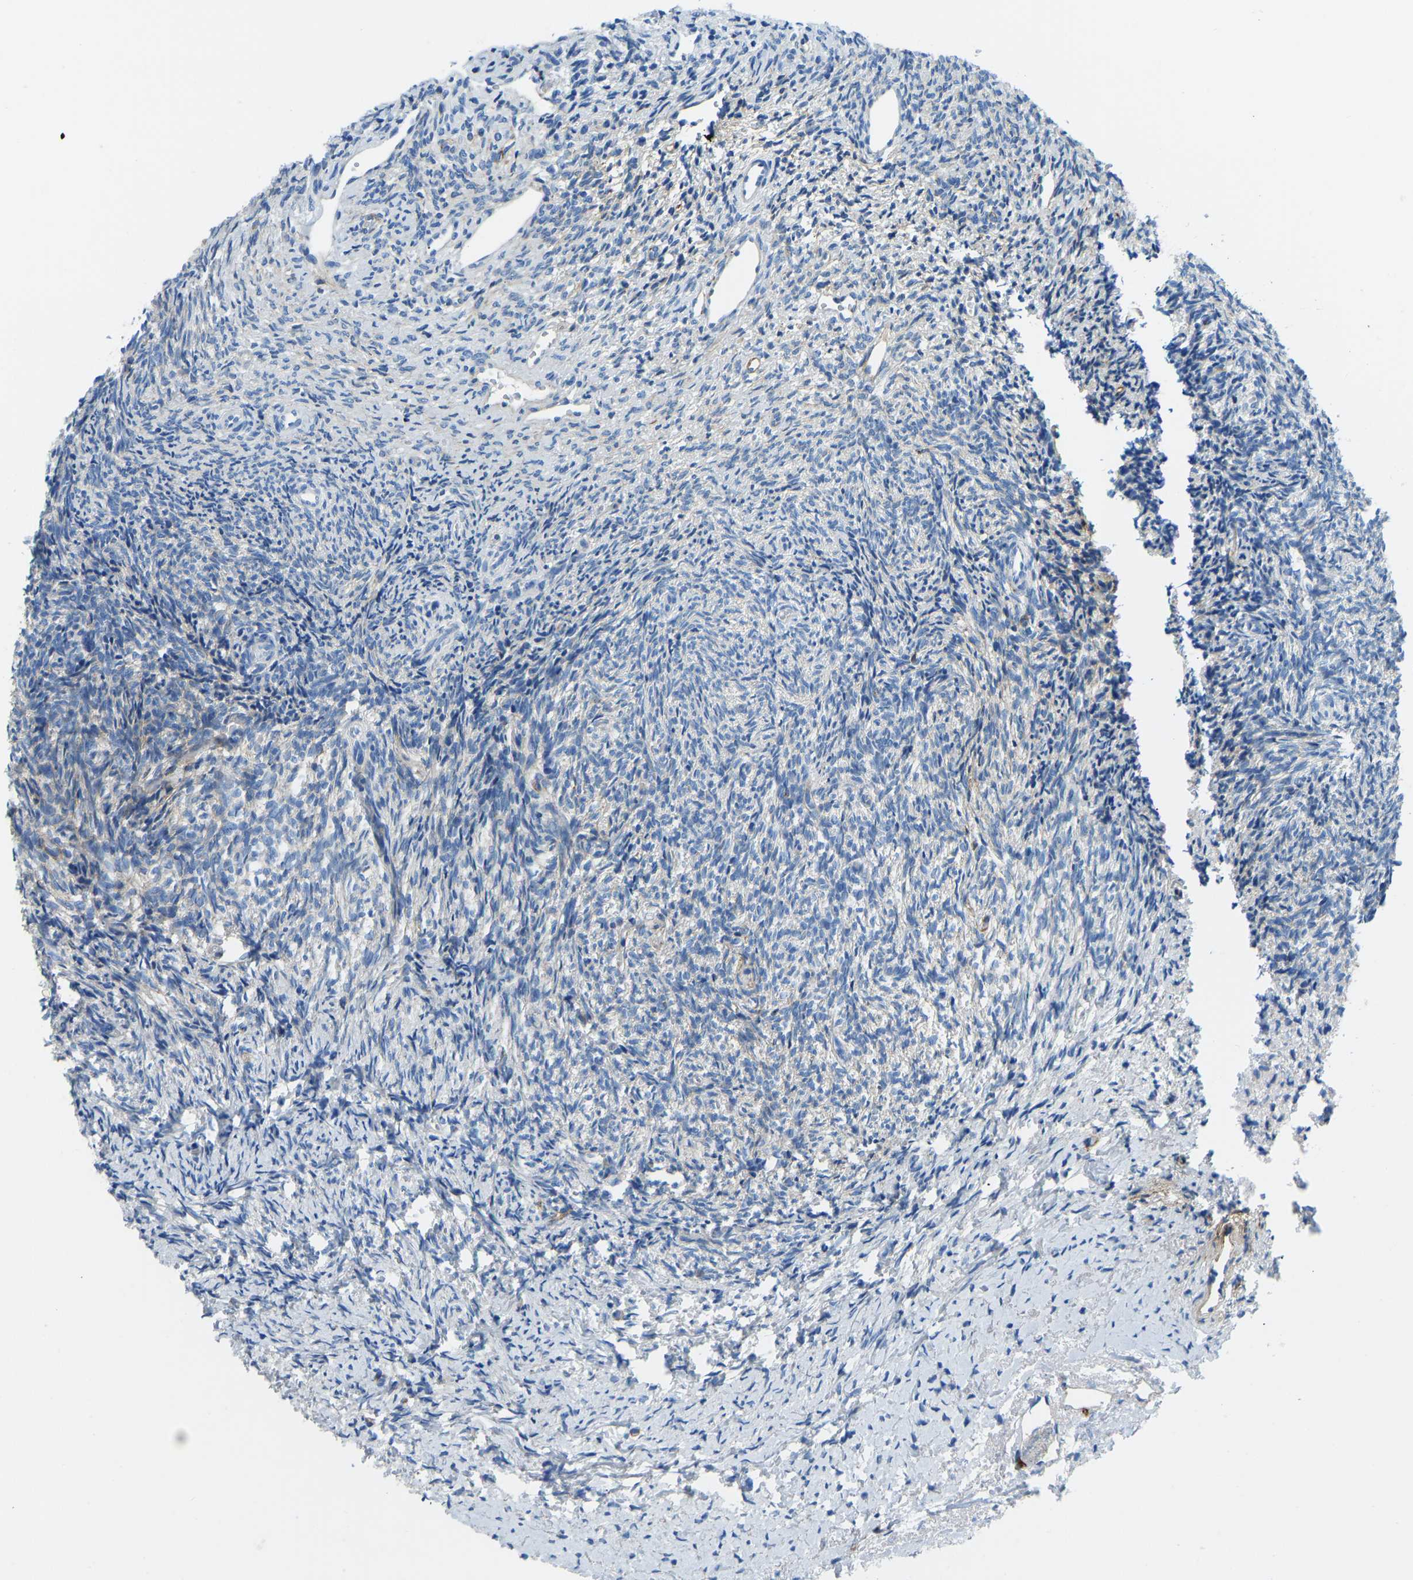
{"staining": {"intensity": "weak", "quantity": "<25%", "location": "cytoplasmic/membranous"}, "tissue": "ovary", "cell_type": "Ovarian stroma cells", "image_type": "normal", "snomed": [{"axis": "morphology", "description": "Normal tissue, NOS"}, {"axis": "topography", "description": "Ovary"}], "caption": "Normal ovary was stained to show a protein in brown. There is no significant expression in ovarian stroma cells. Brightfield microscopy of immunohistochemistry (IHC) stained with DAB (3,3'-diaminobenzidine) (brown) and hematoxylin (blue), captured at high magnification.", "gene": "COL15A1", "patient": {"sex": "female", "age": 41}}